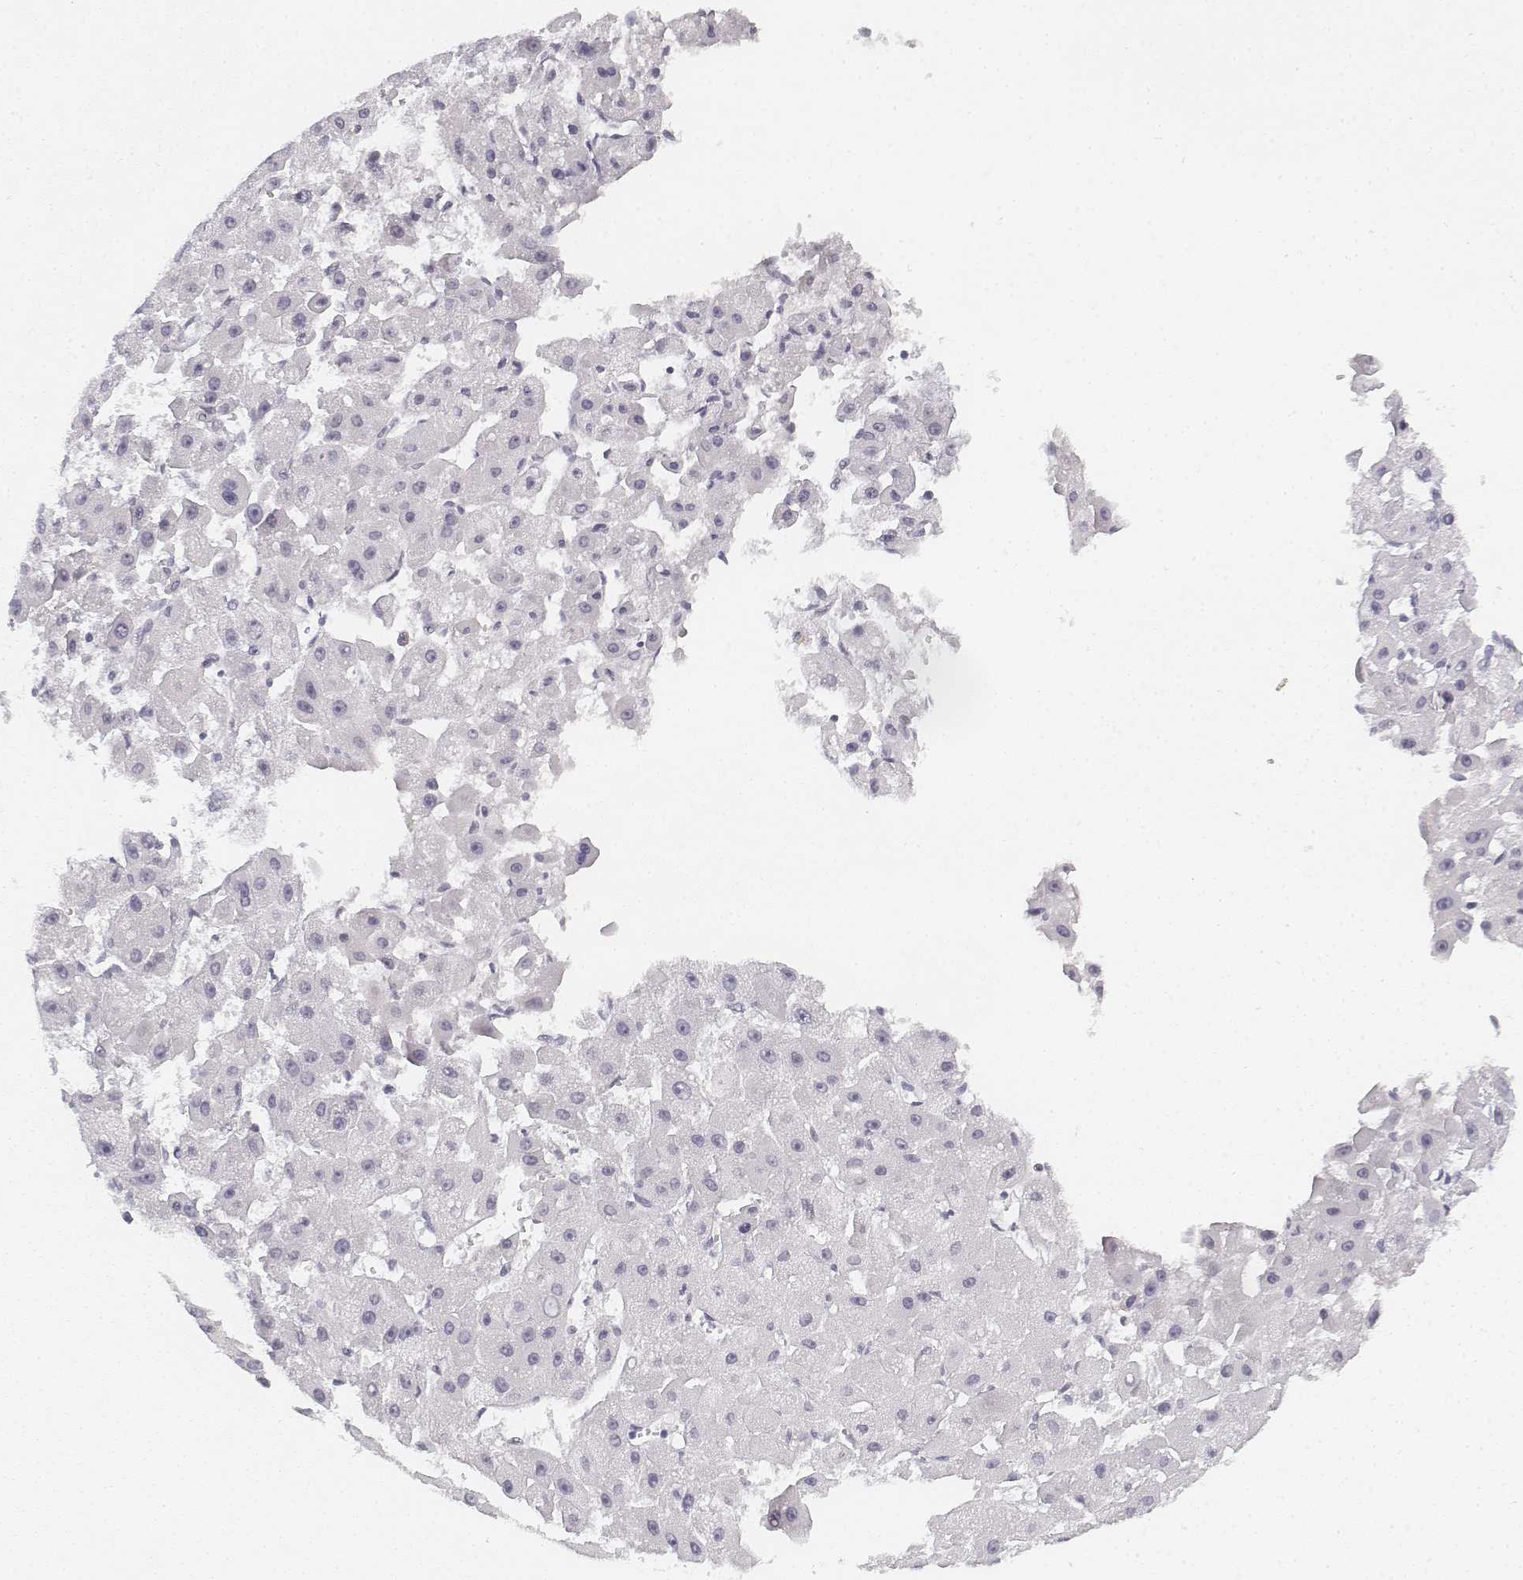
{"staining": {"intensity": "negative", "quantity": "none", "location": "none"}, "tissue": "liver cancer", "cell_type": "Tumor cells", "image_type": "cancer", "snomed": [{"axis": "morphology", "description": "Carcinoma, Hepatocellular, NOS"}, {"axis": "topography", "description": "Liver"}], "caption": "This micrograph is of liver cancer stained with IHC to label a protein in brown with the nuclei are counter-stained blue. There is no positivity in tumor cells.", "gene": "KRTAP2-1", "patient": {"sex": "female", "age": 25}}